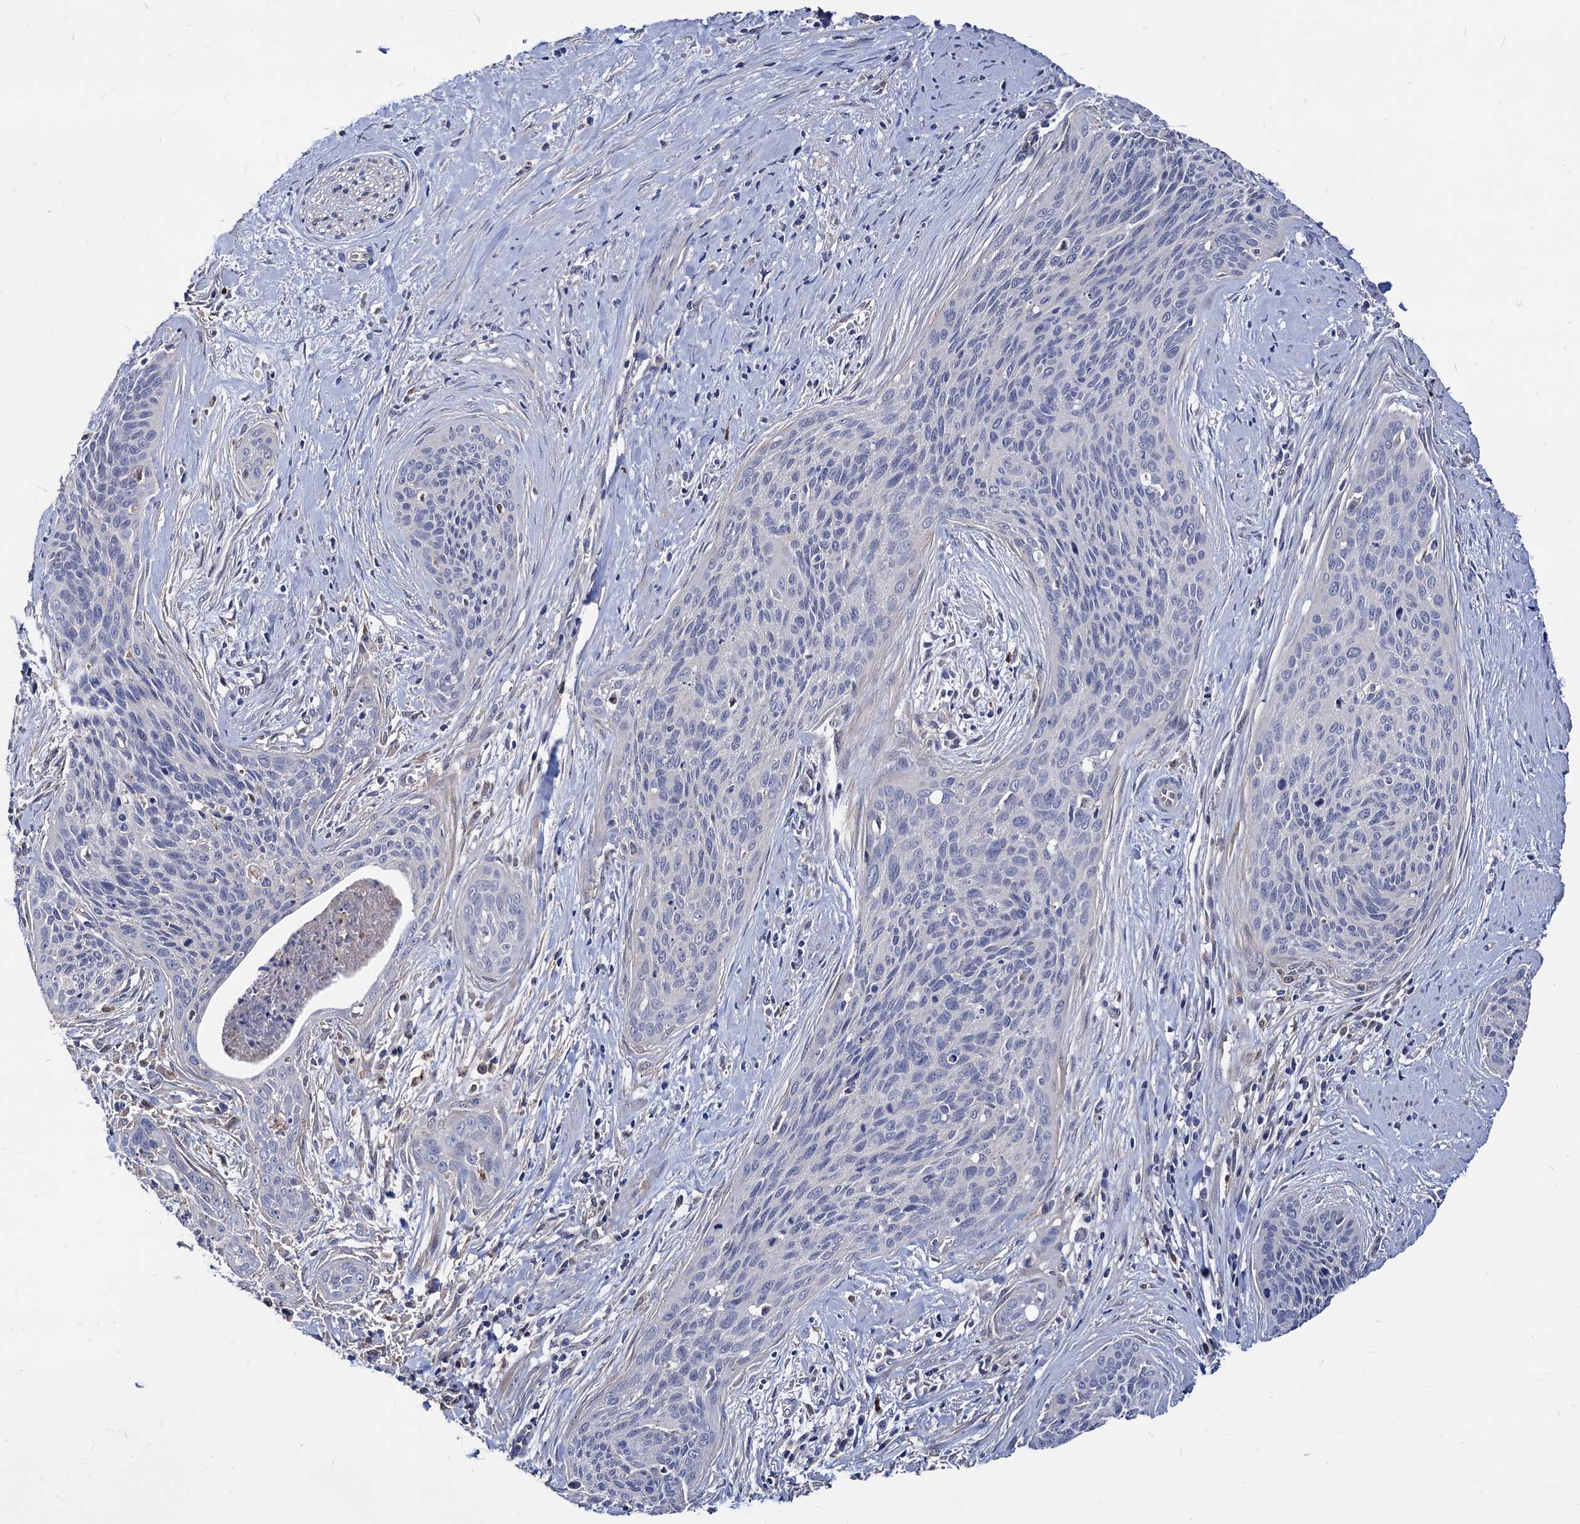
{"staining": {"intensity": "negative", "quantity": "none", "location": "none"}, "tissue": "cervical cancer", "cell_type": "Tumor cells", "image_type": "cancer", "snomed": [{"axis": "morphology", "description": "Squamous cell carcinoma, NOS"}, {"axis": "topography", "description": "Cervix"}], "caption": "Photomicrograph shows no significant protein expression in tumor cells of cervical cancer.", "gene": "CPPED1", "patient": {"sex": "female", "age": 55}}